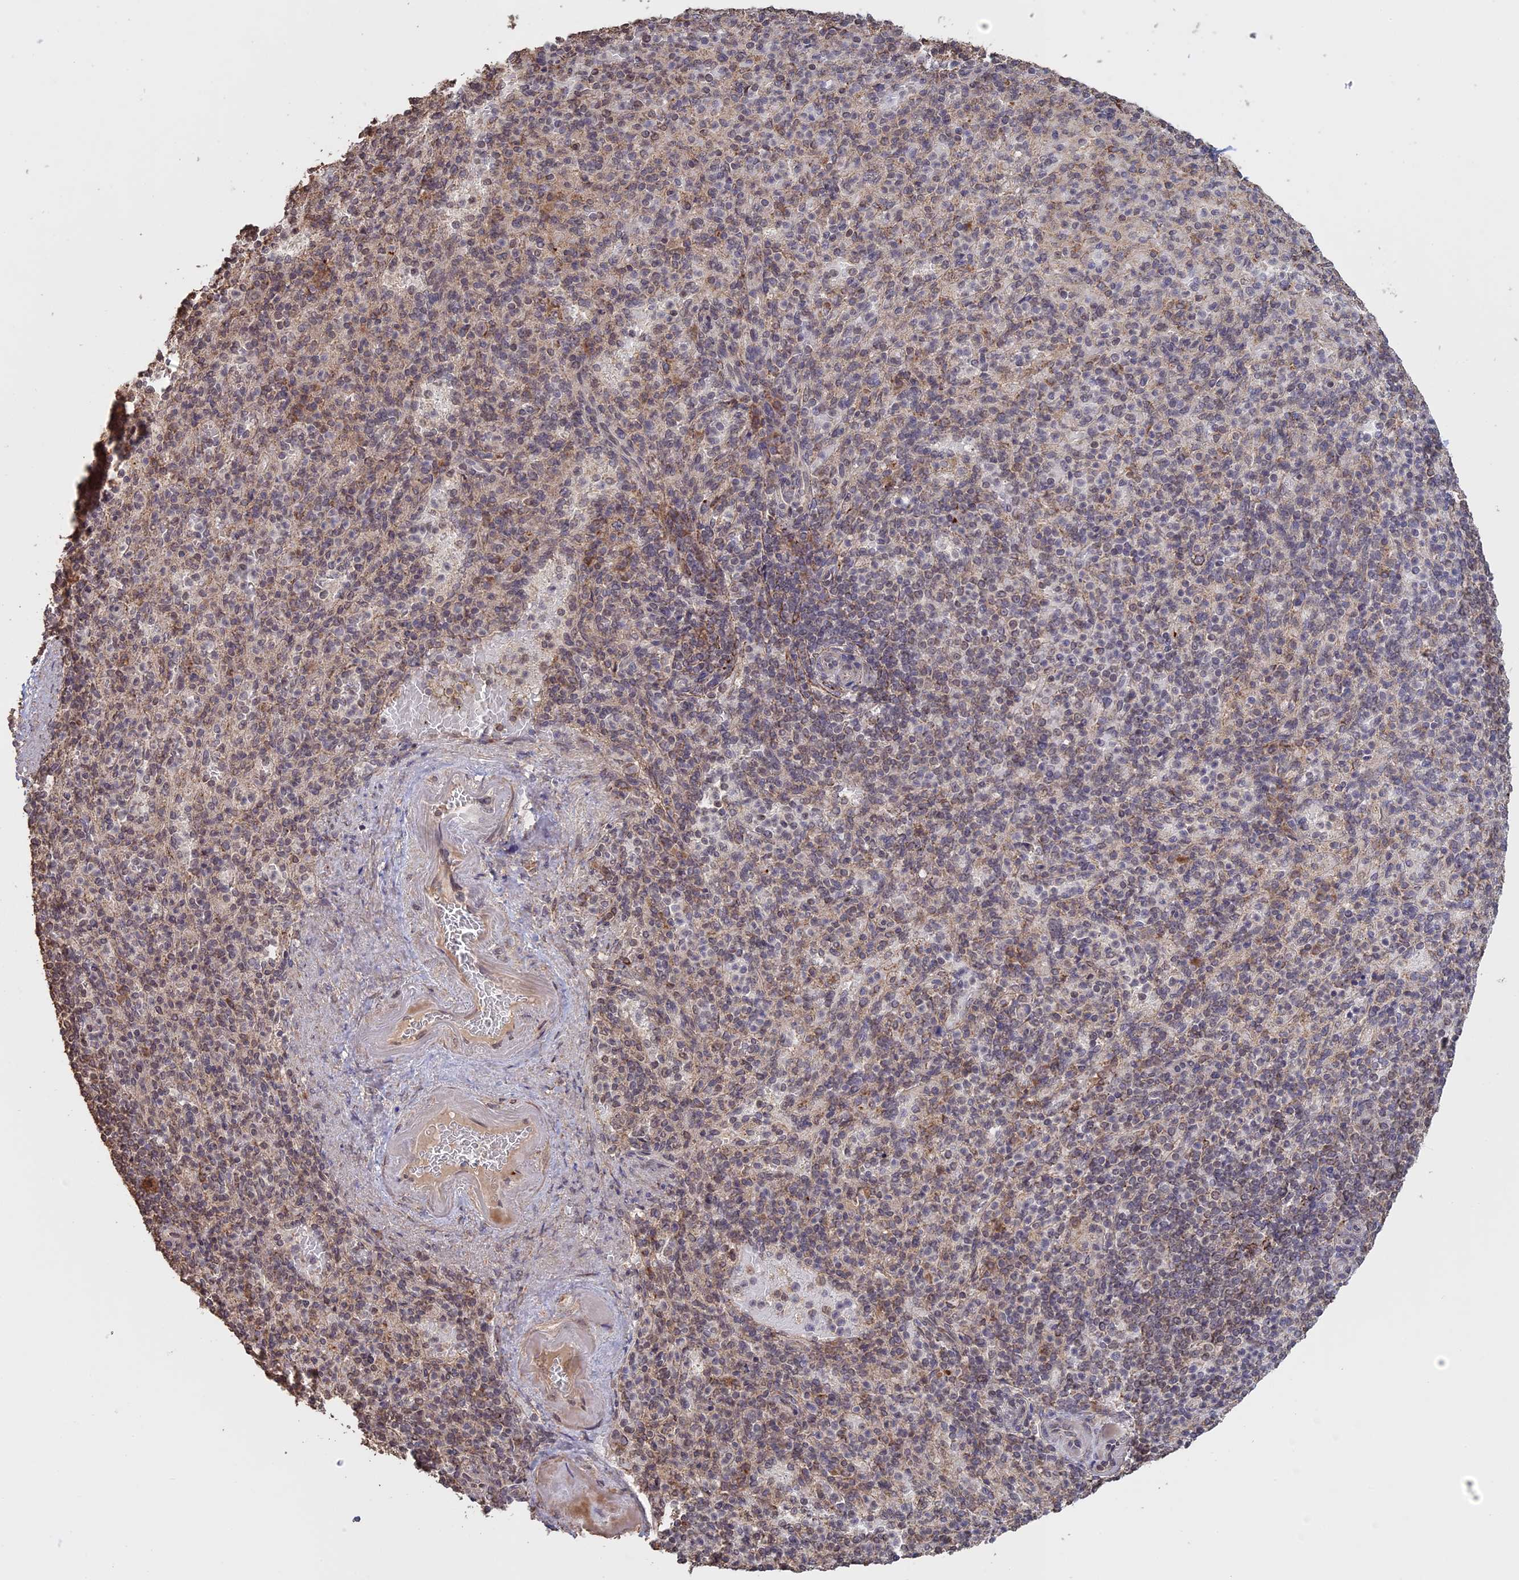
{"staining": {"intensity": "moderate", "quantity": "<25%", "location": "nuclear"}, "tissue": "spleen", "cell_type": "Cells in red pulp", "image_type": "normal", "snomed": [{"axis": "morphology", "description": "Normal tissue, NOS"}, {"axis": "topography", "description": "Spleen"}], "caption": "Protein analysis of unremarkable spleen exhibits moderate nuclear positivity in about <25% of cells in red pulp.", "gene": "FAM210B", "patient": {"sex": "female", "age": 74}}